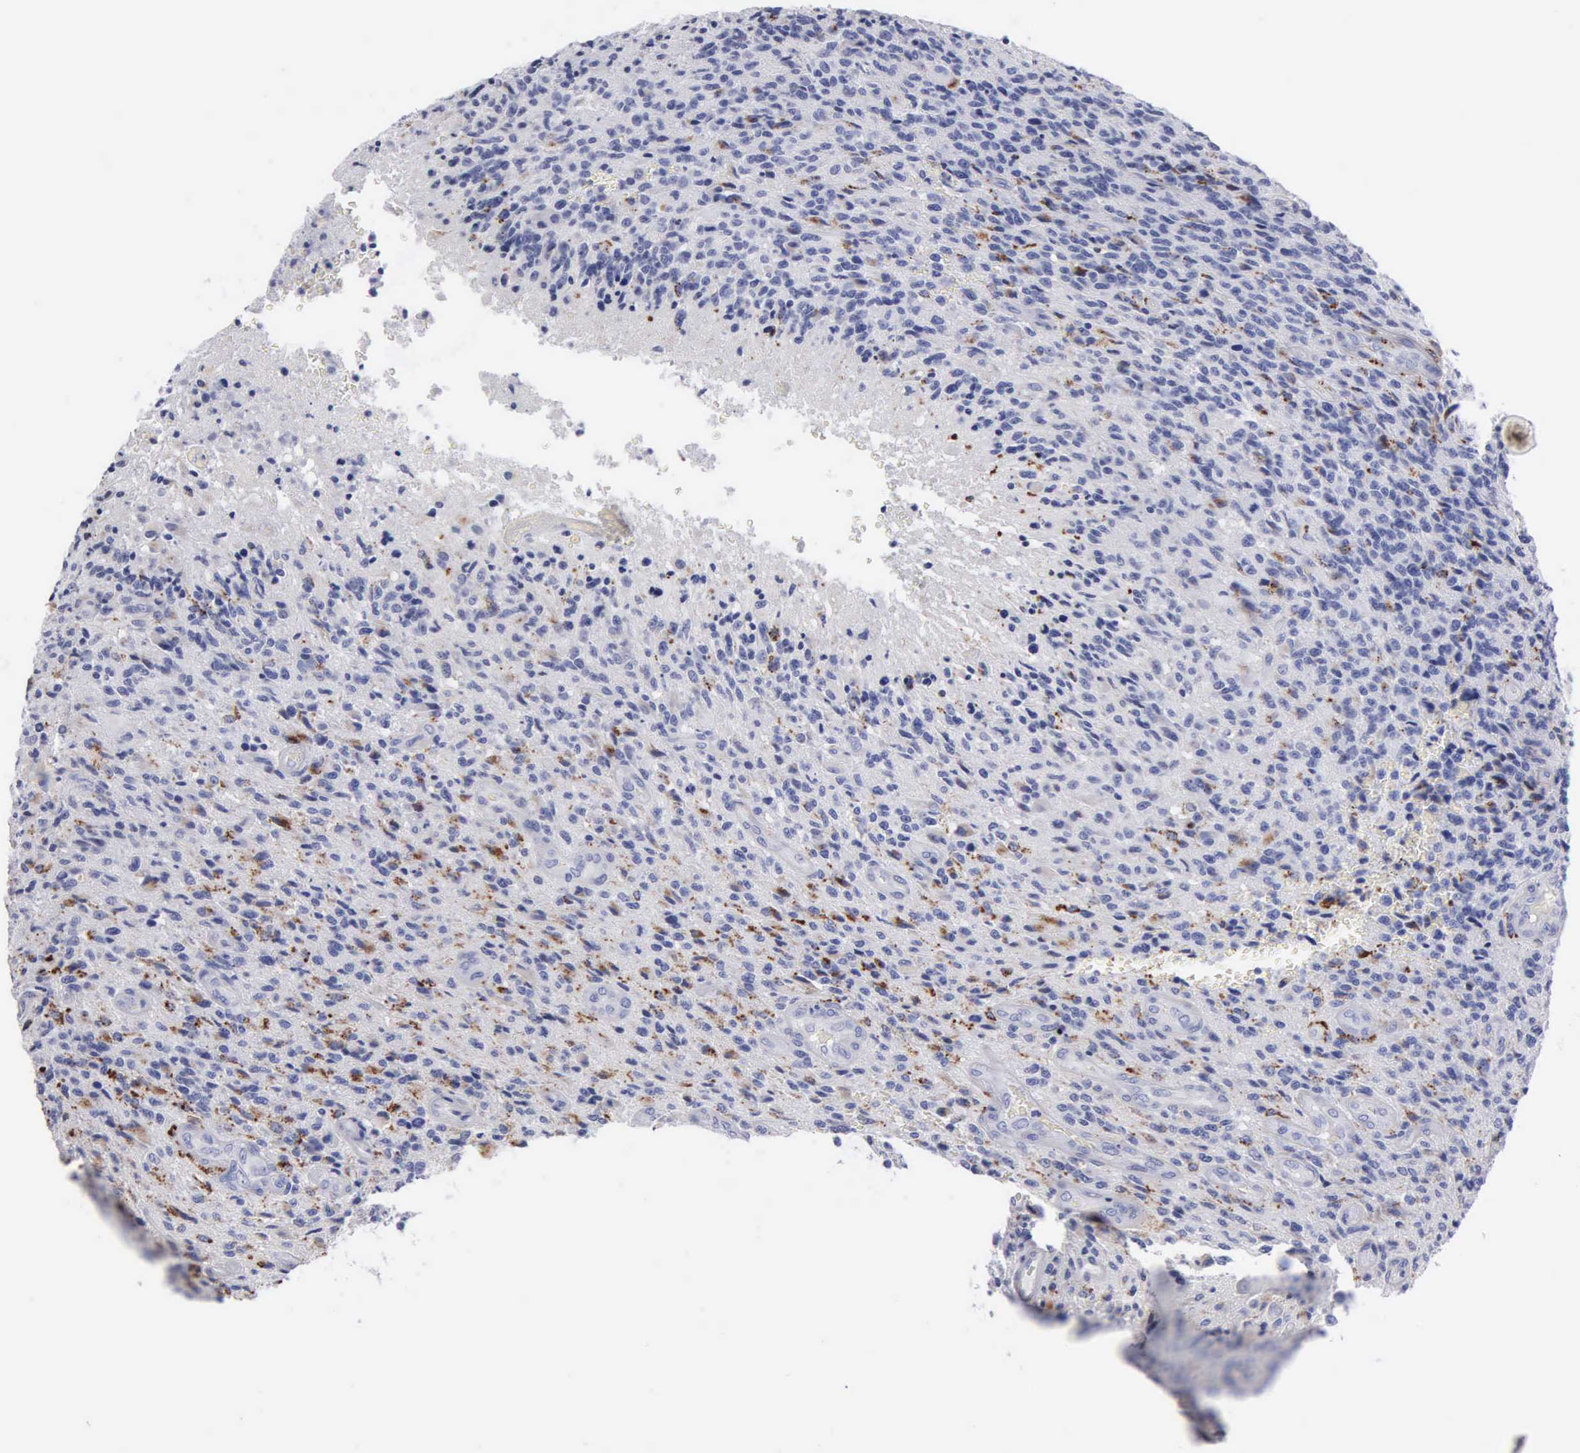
{"staining": {"intensity": "negative", "quantity": "none", "location": "none"}, "tissue": "glioma", "cell_type": "Tumor cells", "image_type": "cancer", "snomed": [{"axis": "morphology", "description": "Glioma, malignant, High grade"}, {"axis": "topography", "description": "Brain"}], "caption": "A high-resolution photomicrograph shows immunohistochemistry (IHC) staining of high-grade glioma (malignant), which displays no significant positivity in tumor cells.", "gene": "CTSL", "patient": {"sex": "male", "age": 36}}